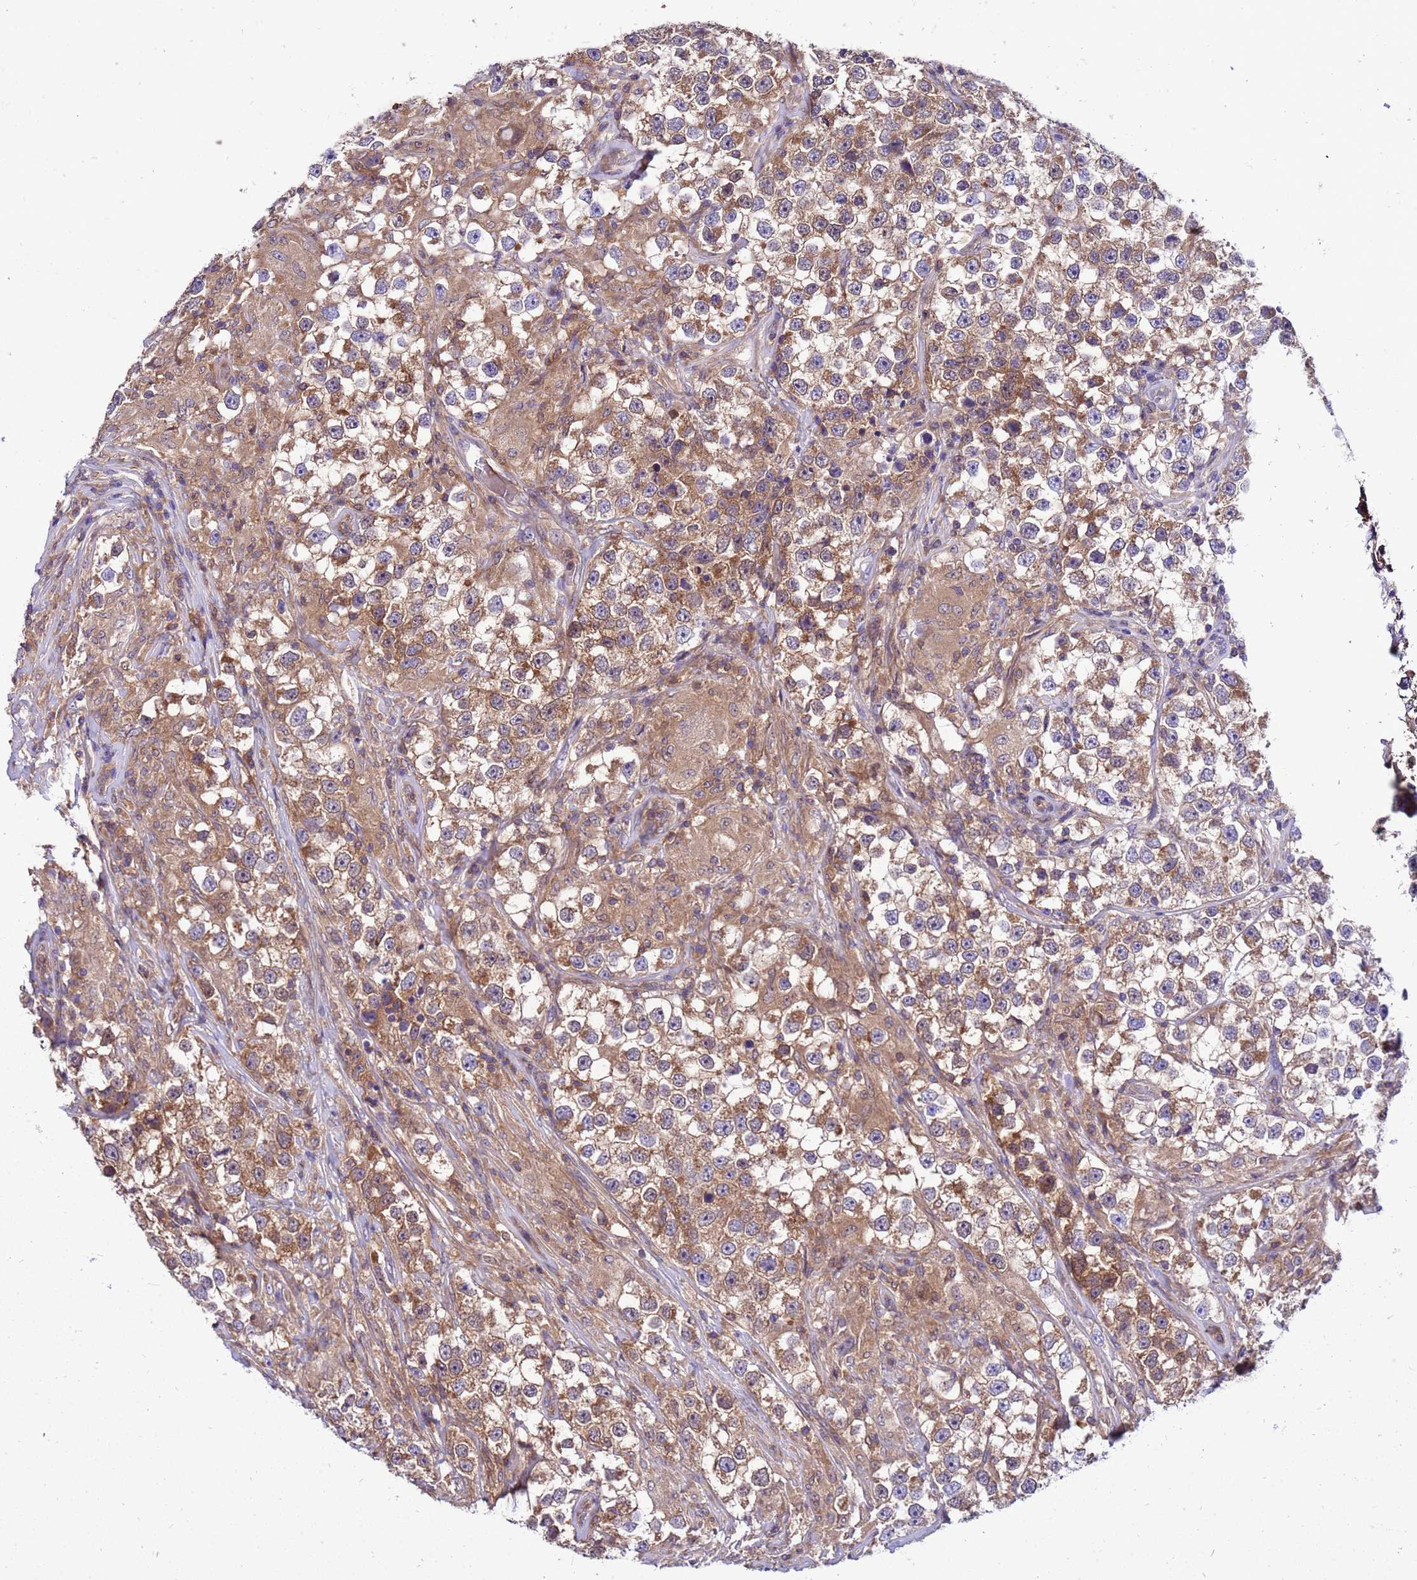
{"staining": {"intensity": "moderate", "quantity": "25%-75%", "location": "cytoplasmic/membranous"}, "tissue": "testis cancer", "cell_type": "Tumor cells", "image_type": "cancer", "snomed": [{"axis": "morphology", "description": "Seminoma, NOS"}, {"axis": "topography", "description": "Testis"}], "caption": "DAB (3,3'-diaminobenzidine) immunohistochemical staining of human testis cancer (seminoma) reveals moderate cytoplasmic/membranous protein expression in approximately 25%-75% of tumor cells. (DAB IHC, brown staining for protein, blue staining for nuclei).", "gene": "GET3", "patient": {"sex": "male", "age": 46}}